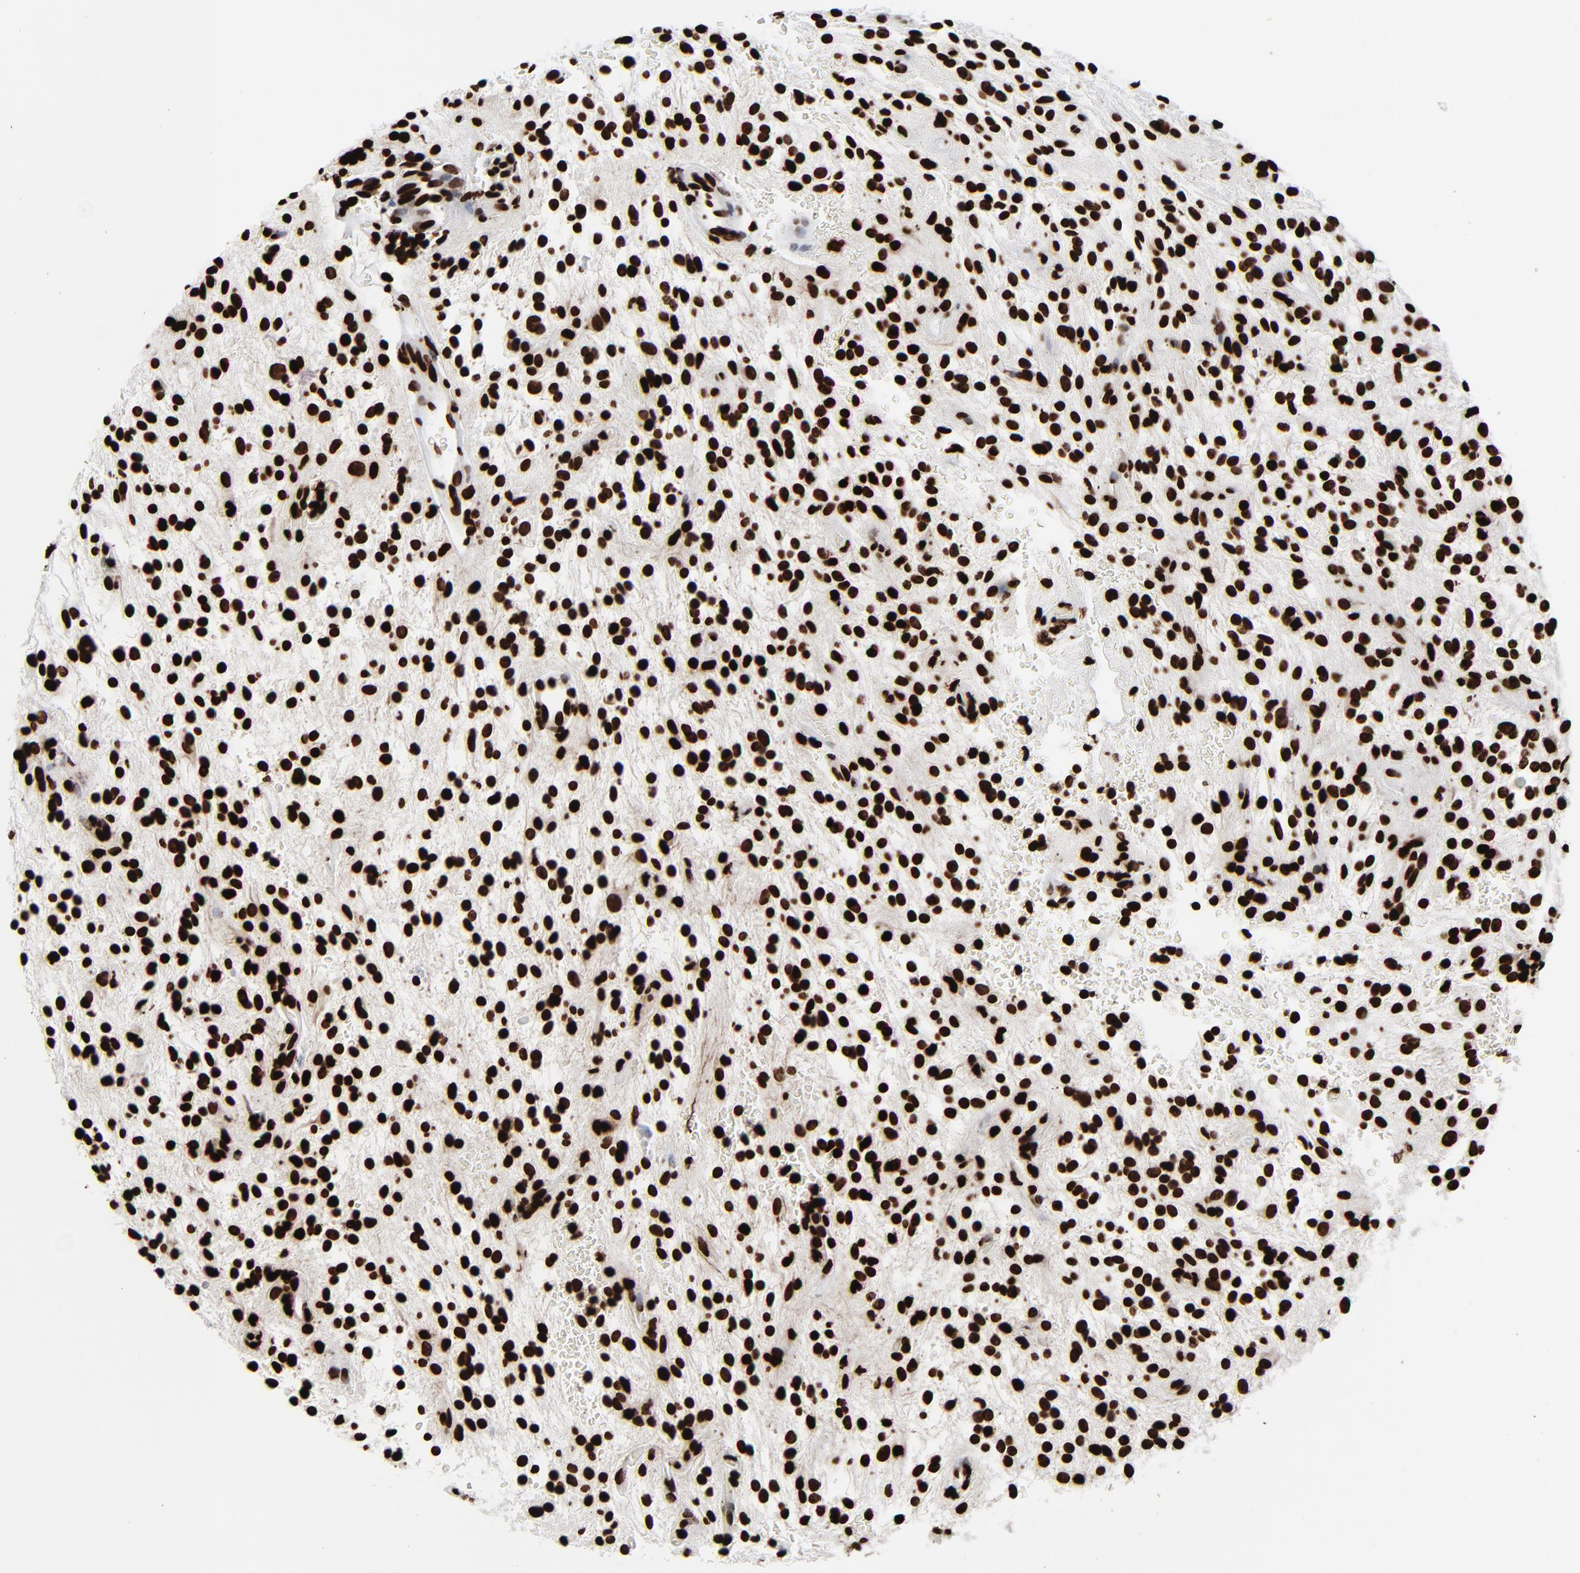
{"staining": {"intensity": "strong", "quantity": ">75%", "location": "nuclear"}, "tissue": "glioma", "cell_type": "Tumor cells", "image_type": "cancer", "snomed": [{"axis": "morphology", "description": "Glioma, malignant, NOS"}, {"axis": "topography", "description": "Cerebellum"}], "caption": "Strong nuclear staining for a protein is appreciated in about >75% of tumor cells of malignant glioma using immunohistochemistry (IHC).", "gene": "H3-4", "patient": {"sex": "female", "age": 10}}